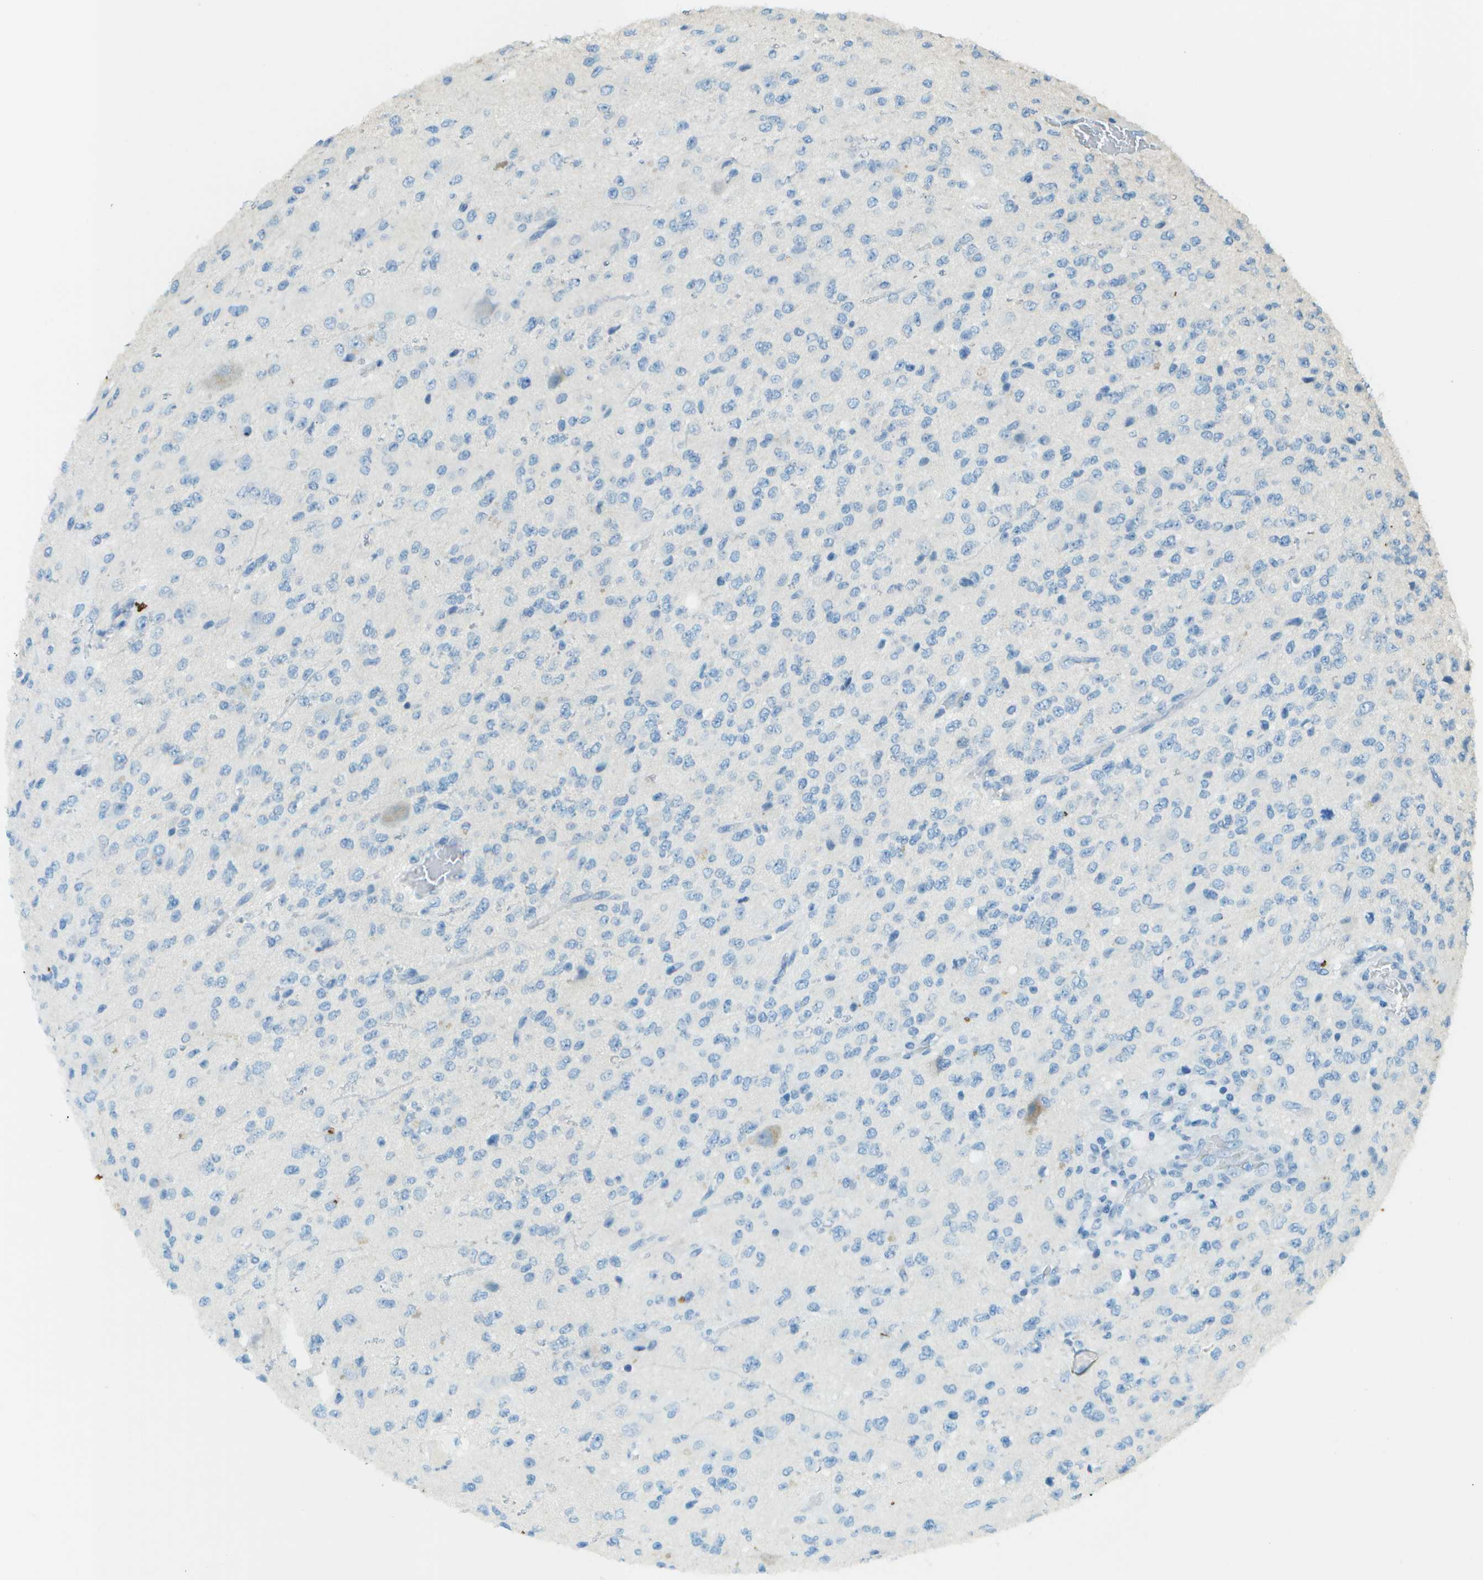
{"staining": {"intensity": "negative", "quantity": "none", "location": "none"}, "tissue": "glioma", "cell_type": "Tumor cells", "image_type": "cancer", "snomed": [{"axis": "morphology", "description": "Glioma, malignant, High grade"}, {"axis": "topography", "description": "pancreas cauda"}], "caption": "Malignant glioma (high-grade) was stained to show a protein in brown. There is no significant expression in tumor cells.", "gene": "LGI2", "patient": {"sex": "male", "age": 60}}